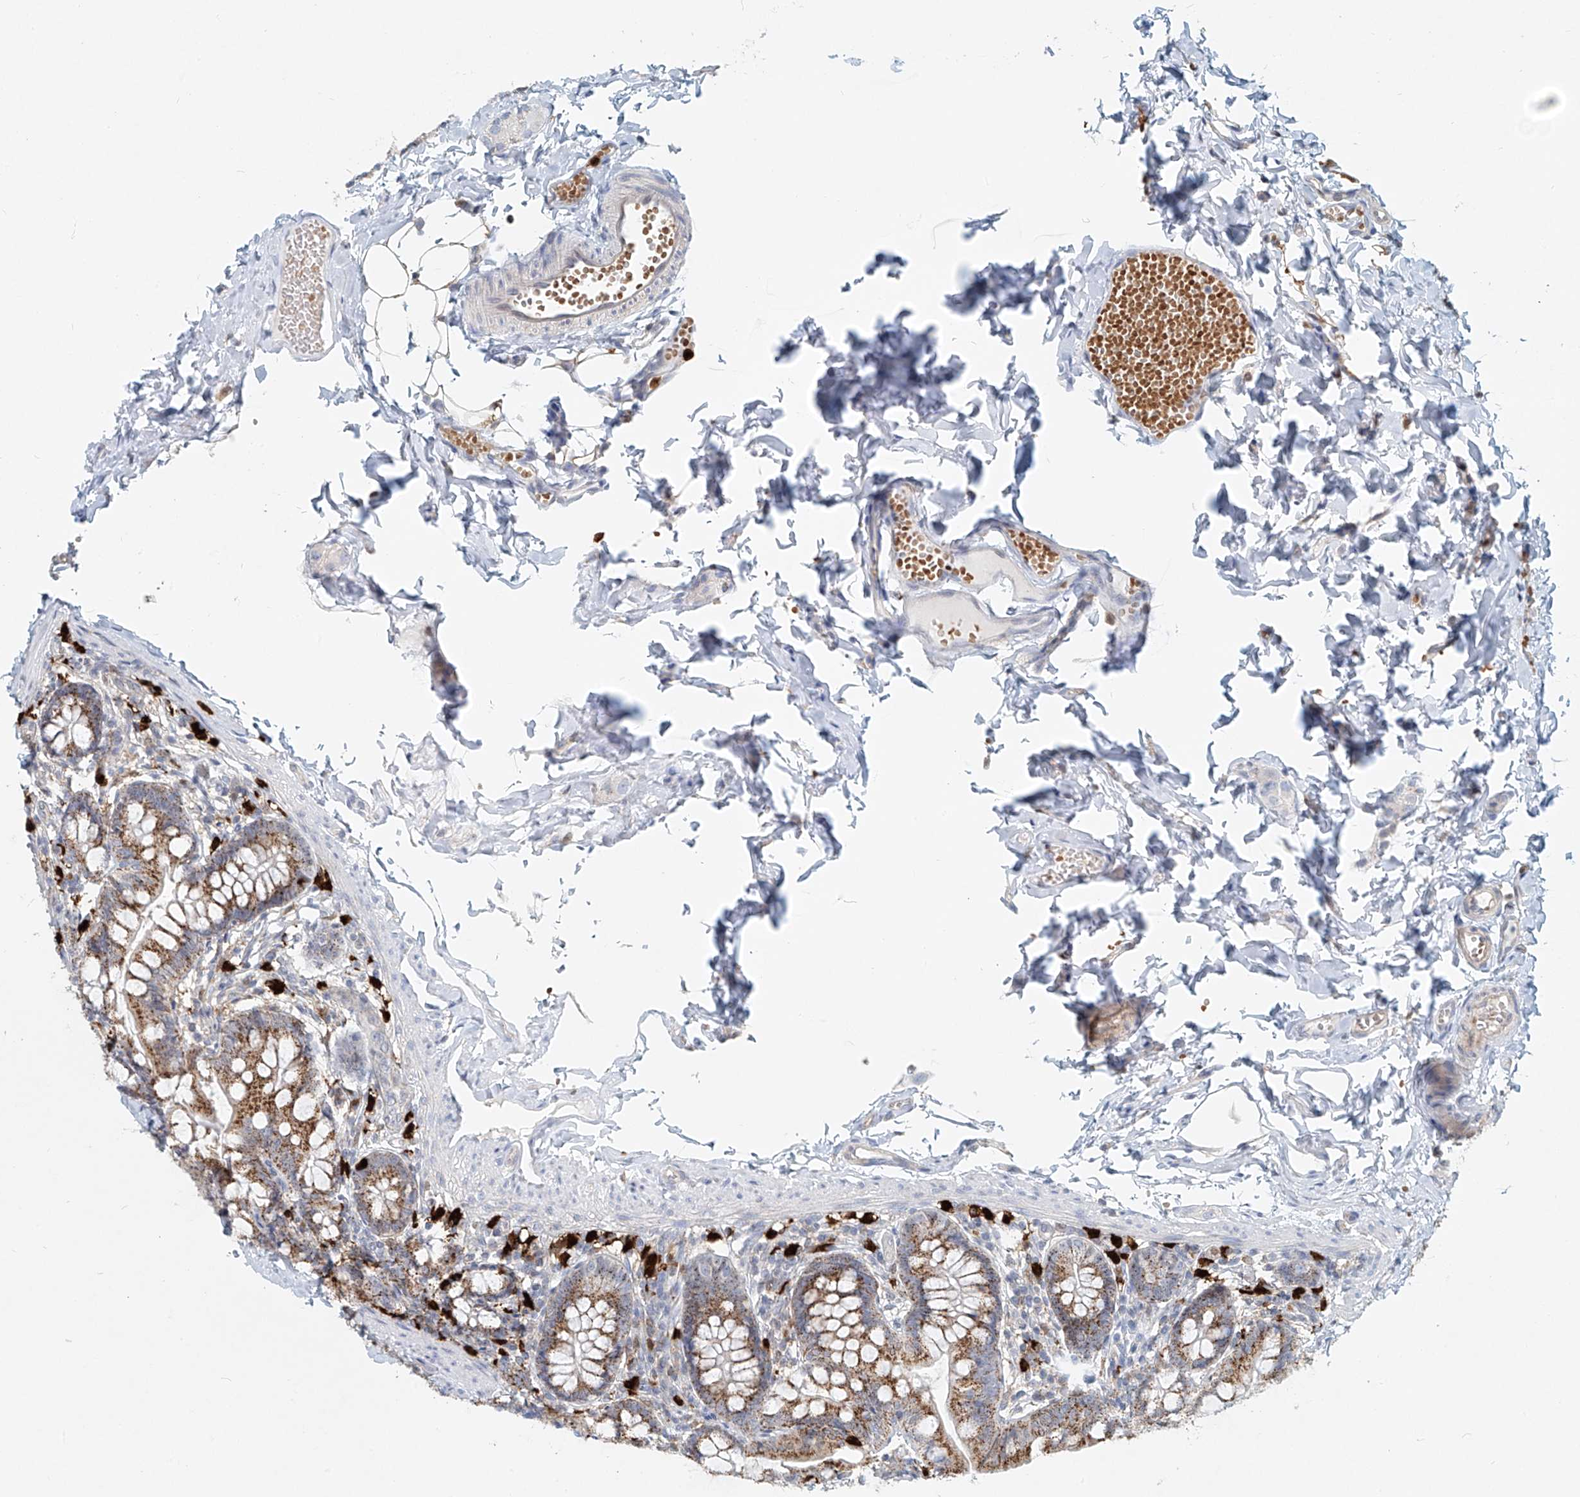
{"staining": {"intensity": "strong", "quantity": ">75%", "location": "cytoplasmic/membranous"}, "tissue": "small intestine", "cell_type": "Glandular cells", "image_type": "normal", "snomed": [{"axis": "morphology", "description": "Normal tissue, NOS"}, {"axis": "topography", "description": "Small intestine"}], "caption": "This is an image of immunohistochemistry (IHC) staining of unremarkable small intestine, which shows strong staining in the cytoplasmic/membranous of glandular cells.", "gene": "PTPRA", "patient": {"sex": "male", "age": 7}}